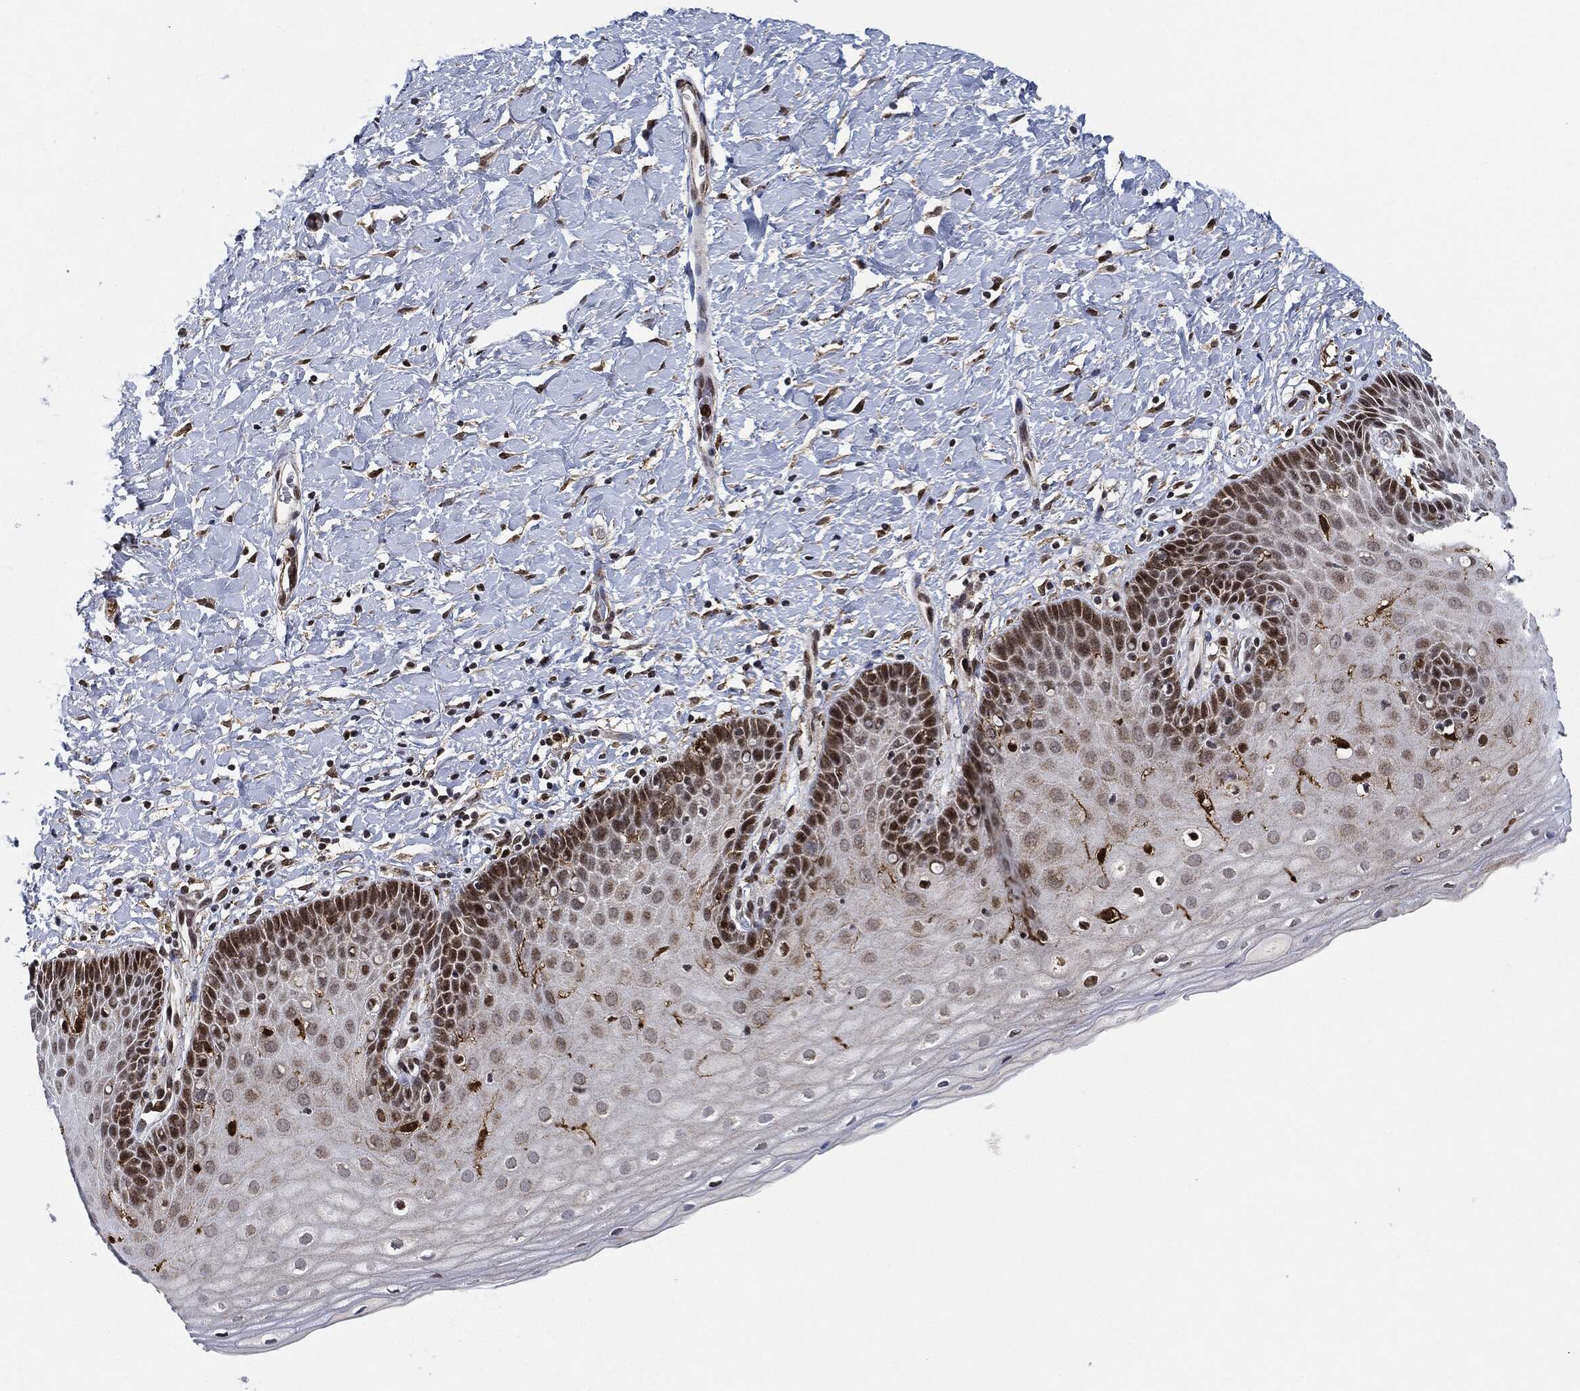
{"staining": {"intensity": "strong", "quantity": "<25%", "location": "nuclear"}, "tissue": "cervix", "cell_type": "Squamous epithelial cells", "image_type": "normal", "snomed": [{"axis": "morphology", "description": "Normal tissue, NOS"}, {"axis": "topography", "description": "Cervix"}], "caption": "Approximately <25% of squamous epithelial cells in benign cervix exhibit strong nuclear protein staining as visualized by brown immunohistochemical staining.", "gene": "NANOS3", "patient": {"sex": "female", "age": 37}}